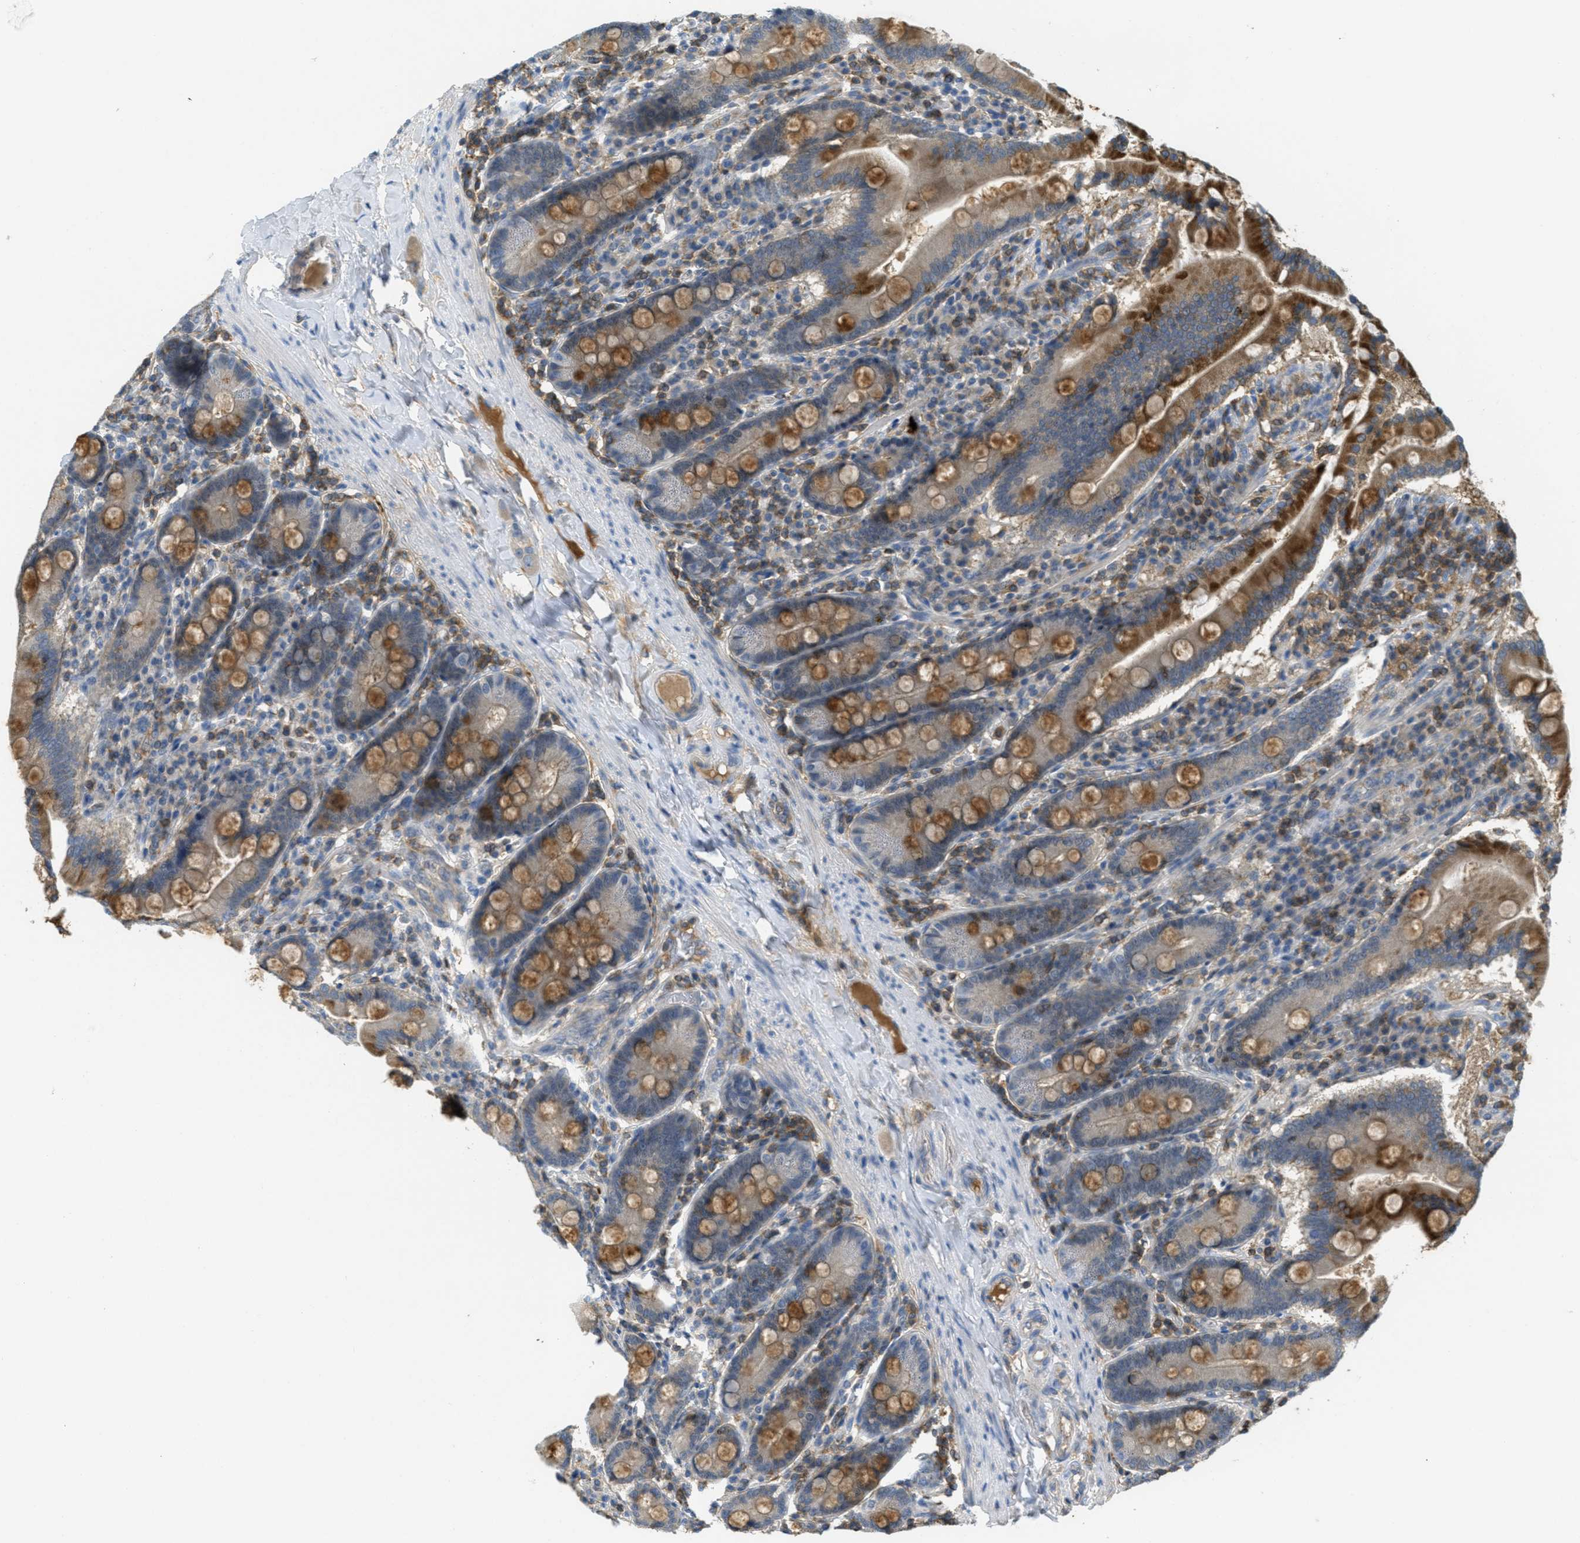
{"staining": {"intensity": "strong", "quantity": ">75%", "location": "cytoplasmic/membranous"}, "tissue": "duodenum", "cell_type": "Glandular cells", "image_type": "normal", "snomed": [{"axis": "morphology", "description": "Normal tissue, NOS"}, {"axis": "topography", "description": "Duodenum"}], "caption": "Immunohistochemistry image of unremarkable duodenum stained for a protein (brown), which displays high levels of strong cytoplasmic/membranous expression in about >75% of glandular cells.", "gene": "GRIK2", "patient": {"sex": "male", "age": 50}}